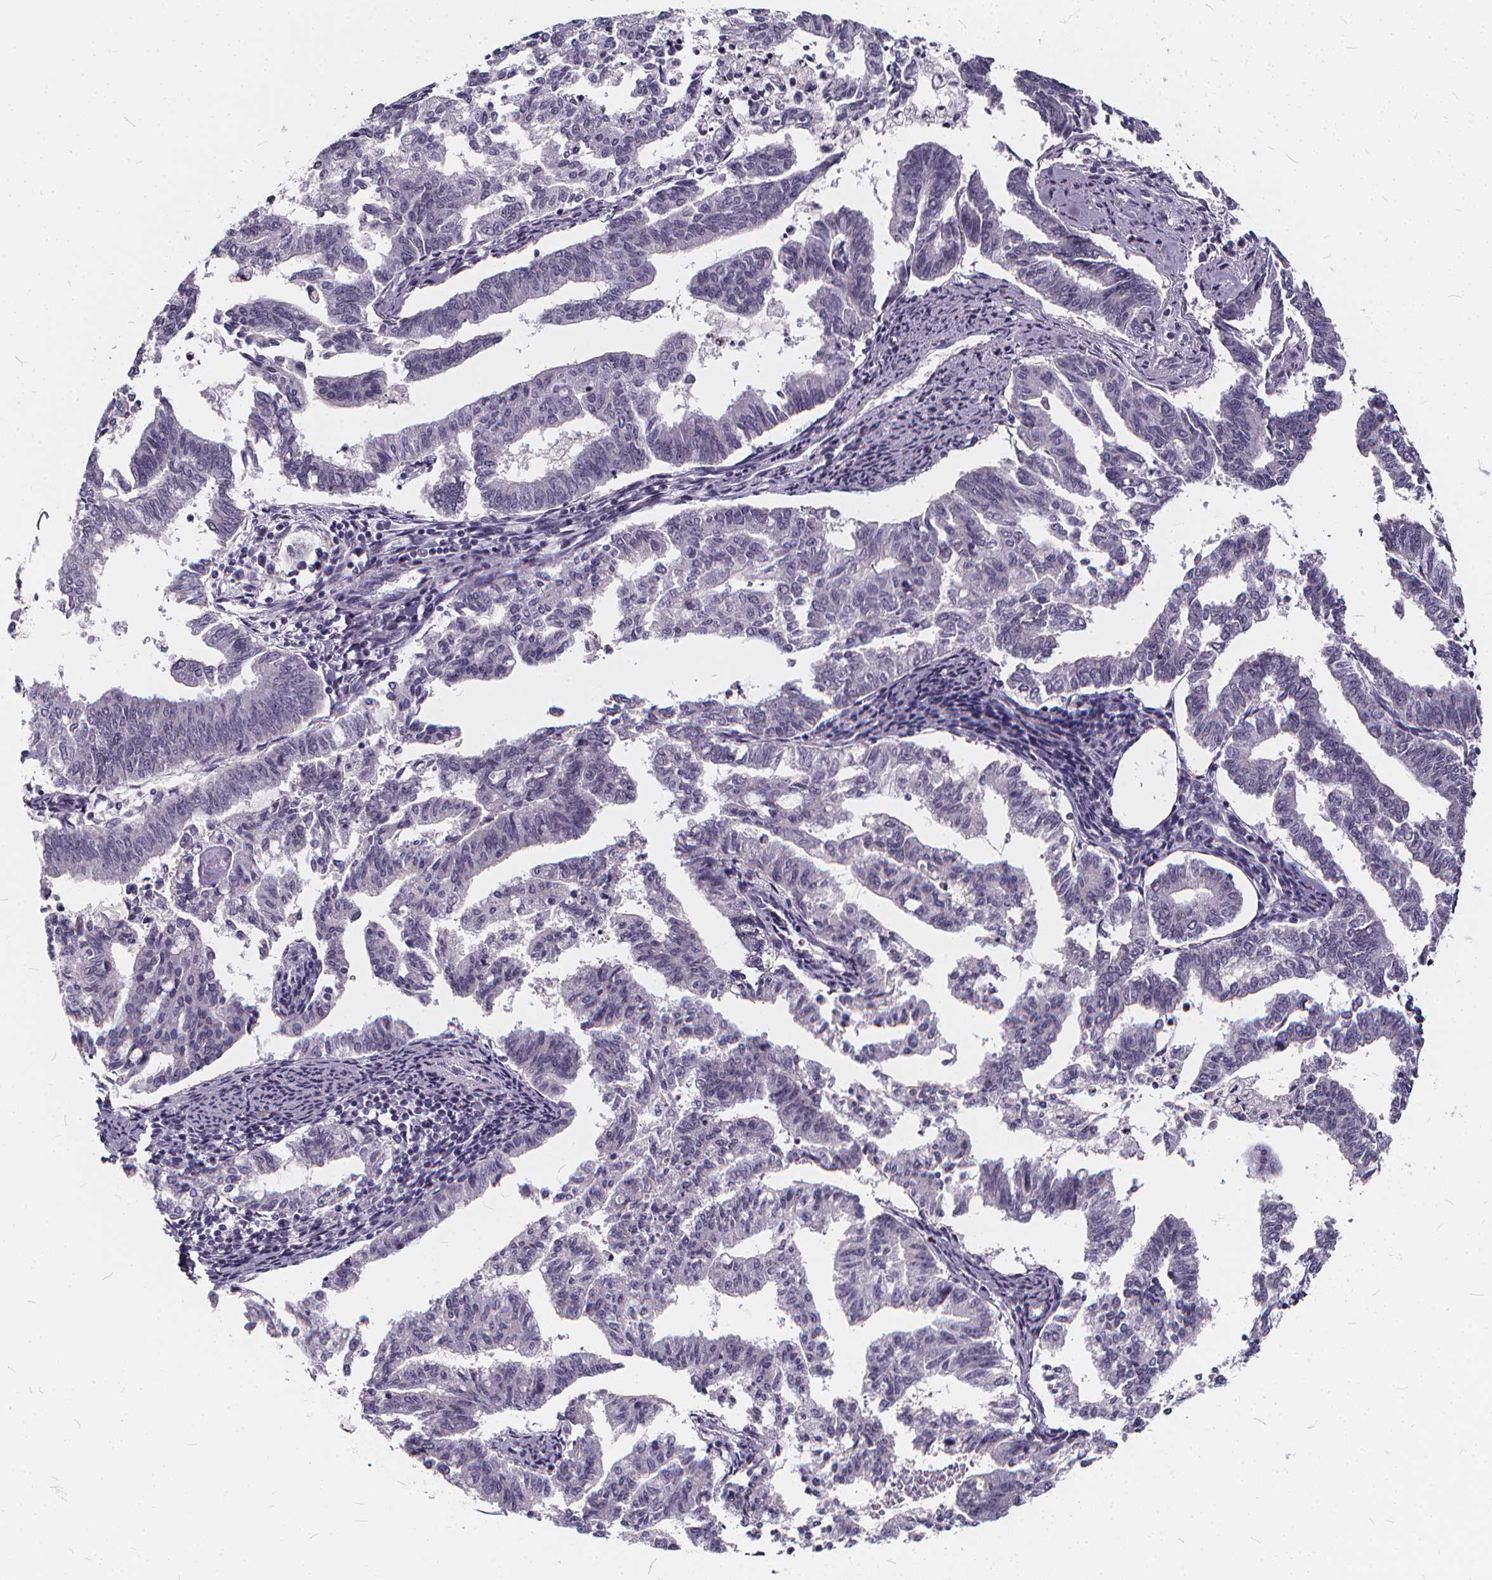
{"staining": {"intensity": "negative", "quantity": "none", "location": "none"}, "tissue": "endometrial cancer", "cell_type": "Tumor cells", "image_type": "cancer", "snomed": [{"axis": "morphology", "description": "Adenocarcinoma, NOS"}, {"axis": "topography", "description": "Endometrium"}], "caption": "A high-resolution image shows immunohistochemistry (IHC) staining of endometrial adenocarcinoma, which reveals no significant positivity in tumor cells.", "gene": "SPEF2", "patient": {"sex": "female", "age": 79}}